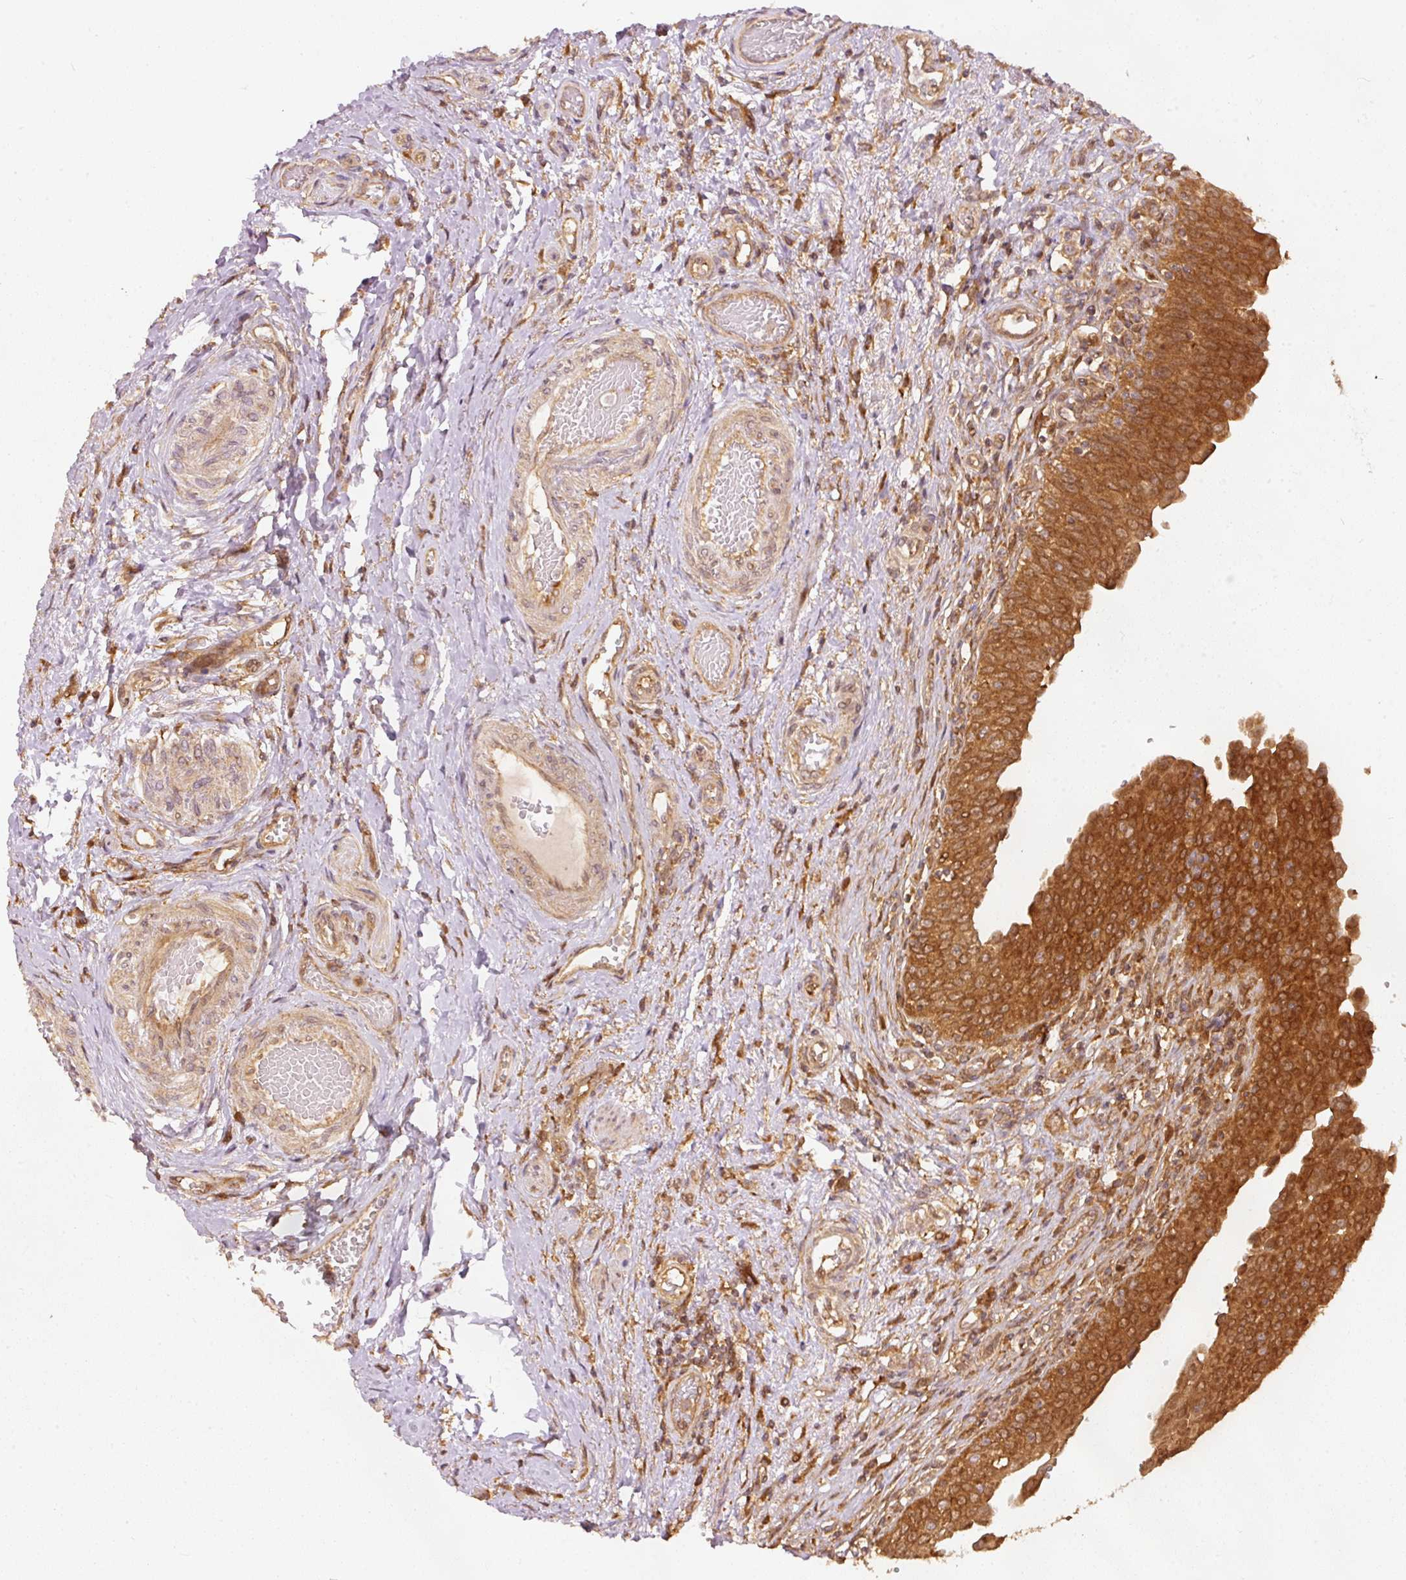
{"staining": {"intensity": "strong", "quantity": ">75%", "location": "cytoplasmic/membranous"}, "tissue": "urinary bladder", "cell_type": "Urothelial cells", "image_type": "normal", "snomed": [{"axis": "morphology", "description": "Normal tissue, NOS"}, {"axis": "topography", "description": "Urinary bladder"}], "caption": "A photomicrograph showing strong cytoplasmic/membranous expression in about >75% of urothelial cells in benign urinary bladder, as visualized by brown immunohistochemical staining.", "gene": "EIF3B", "patient": {"sex": "male", "age": 71}}